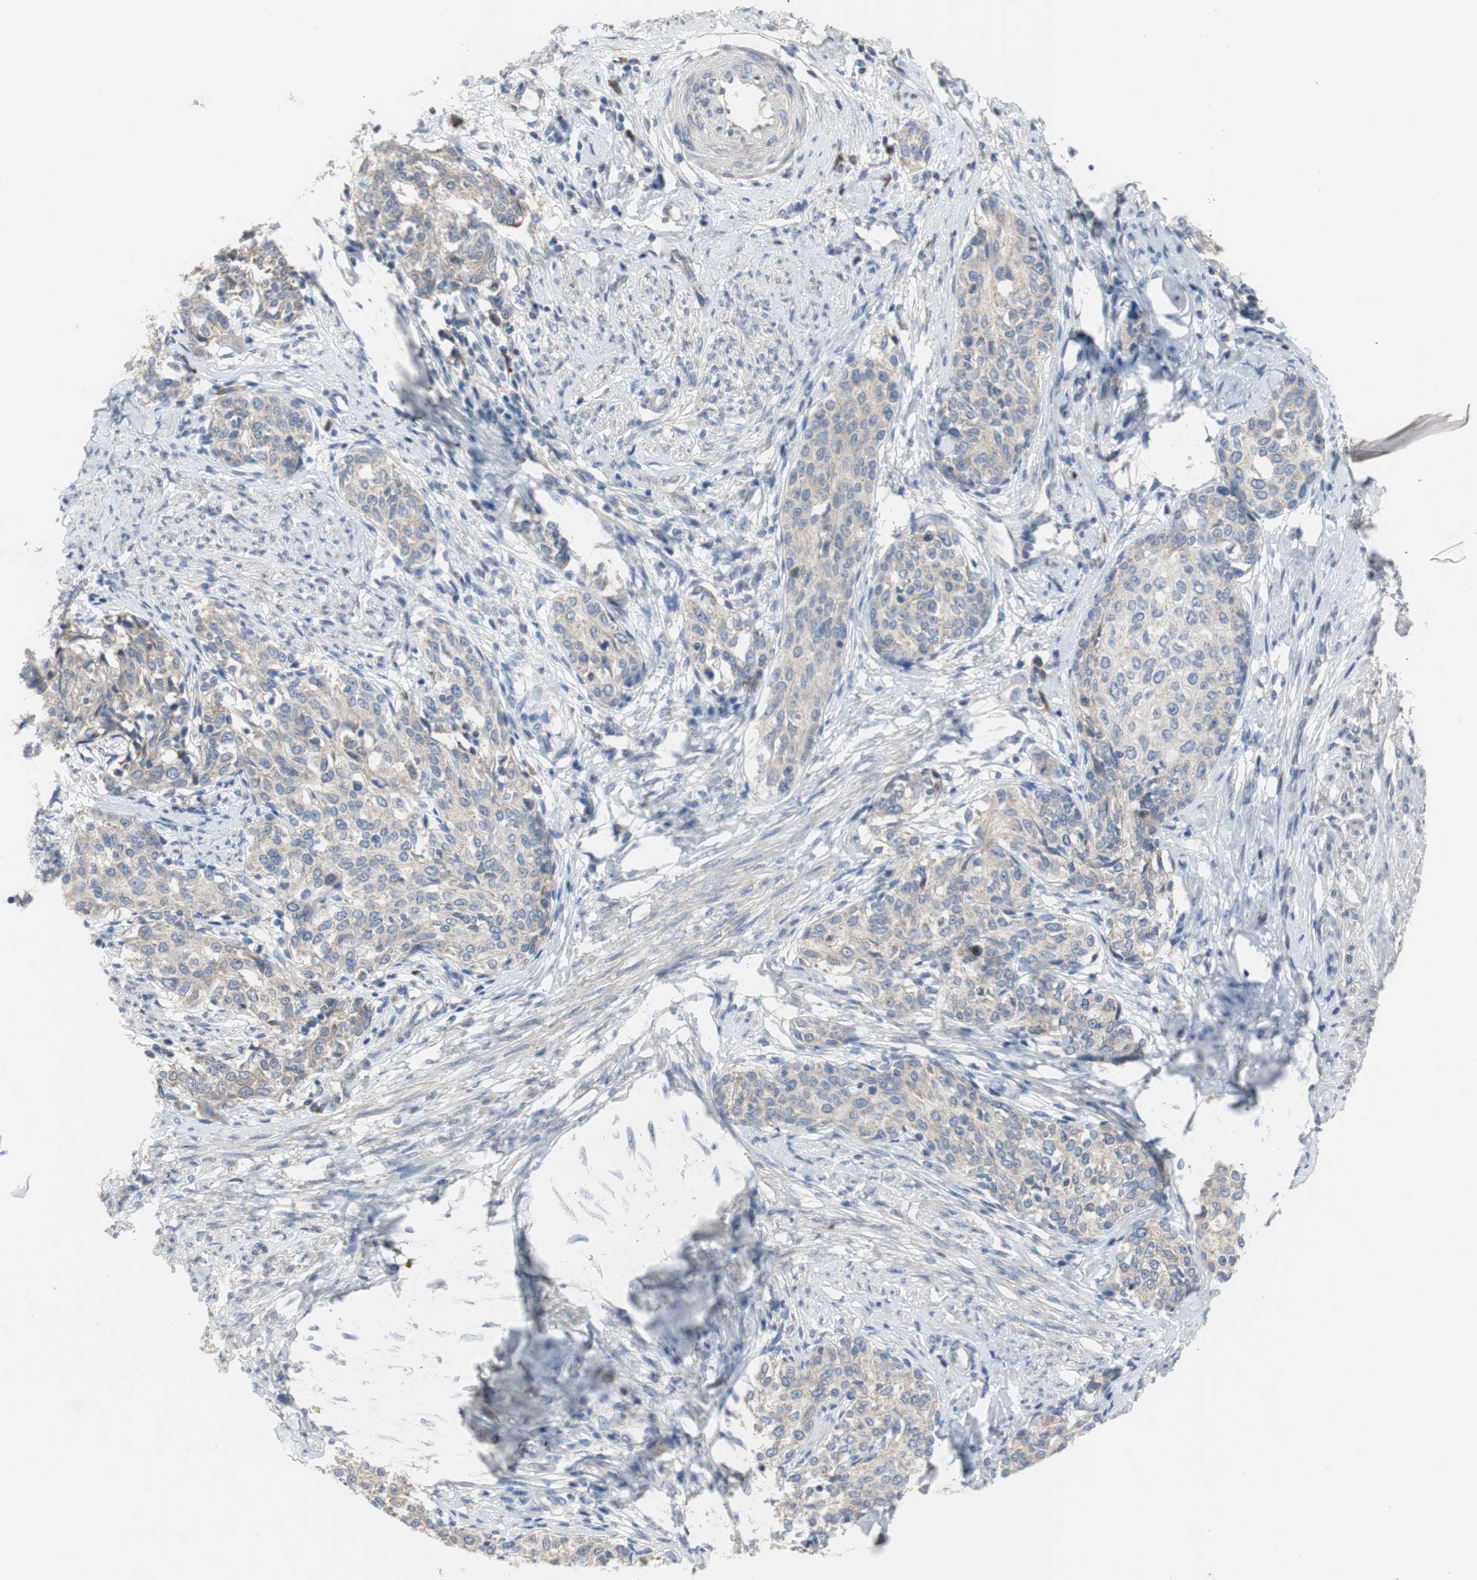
{"staining": {"intensity": "weak", "quantity": ">75%", "location": "cytoplasmic/membranous"}, "tissue": "cervical cancer", "cell_type": "Tumor cells", "image_type": "cancer", "snomed": [{"axis": "morphology", "description": "Squamous cell carcinoma, NOS"}, {"axis": "morphology", "description": "Adenocarcinoma, NOS"}, {"axis": "topography", "description": "Cervix"}], "caption": "Immunohistochemical staining of human cervical cancer (squamous cell carcinoma) demonstrates weak cytoplasmic/membranous protein positivity in about >75% of tumor cells.", "gene": "TTC14", "patient": {"sex": "female", "age": 52}}